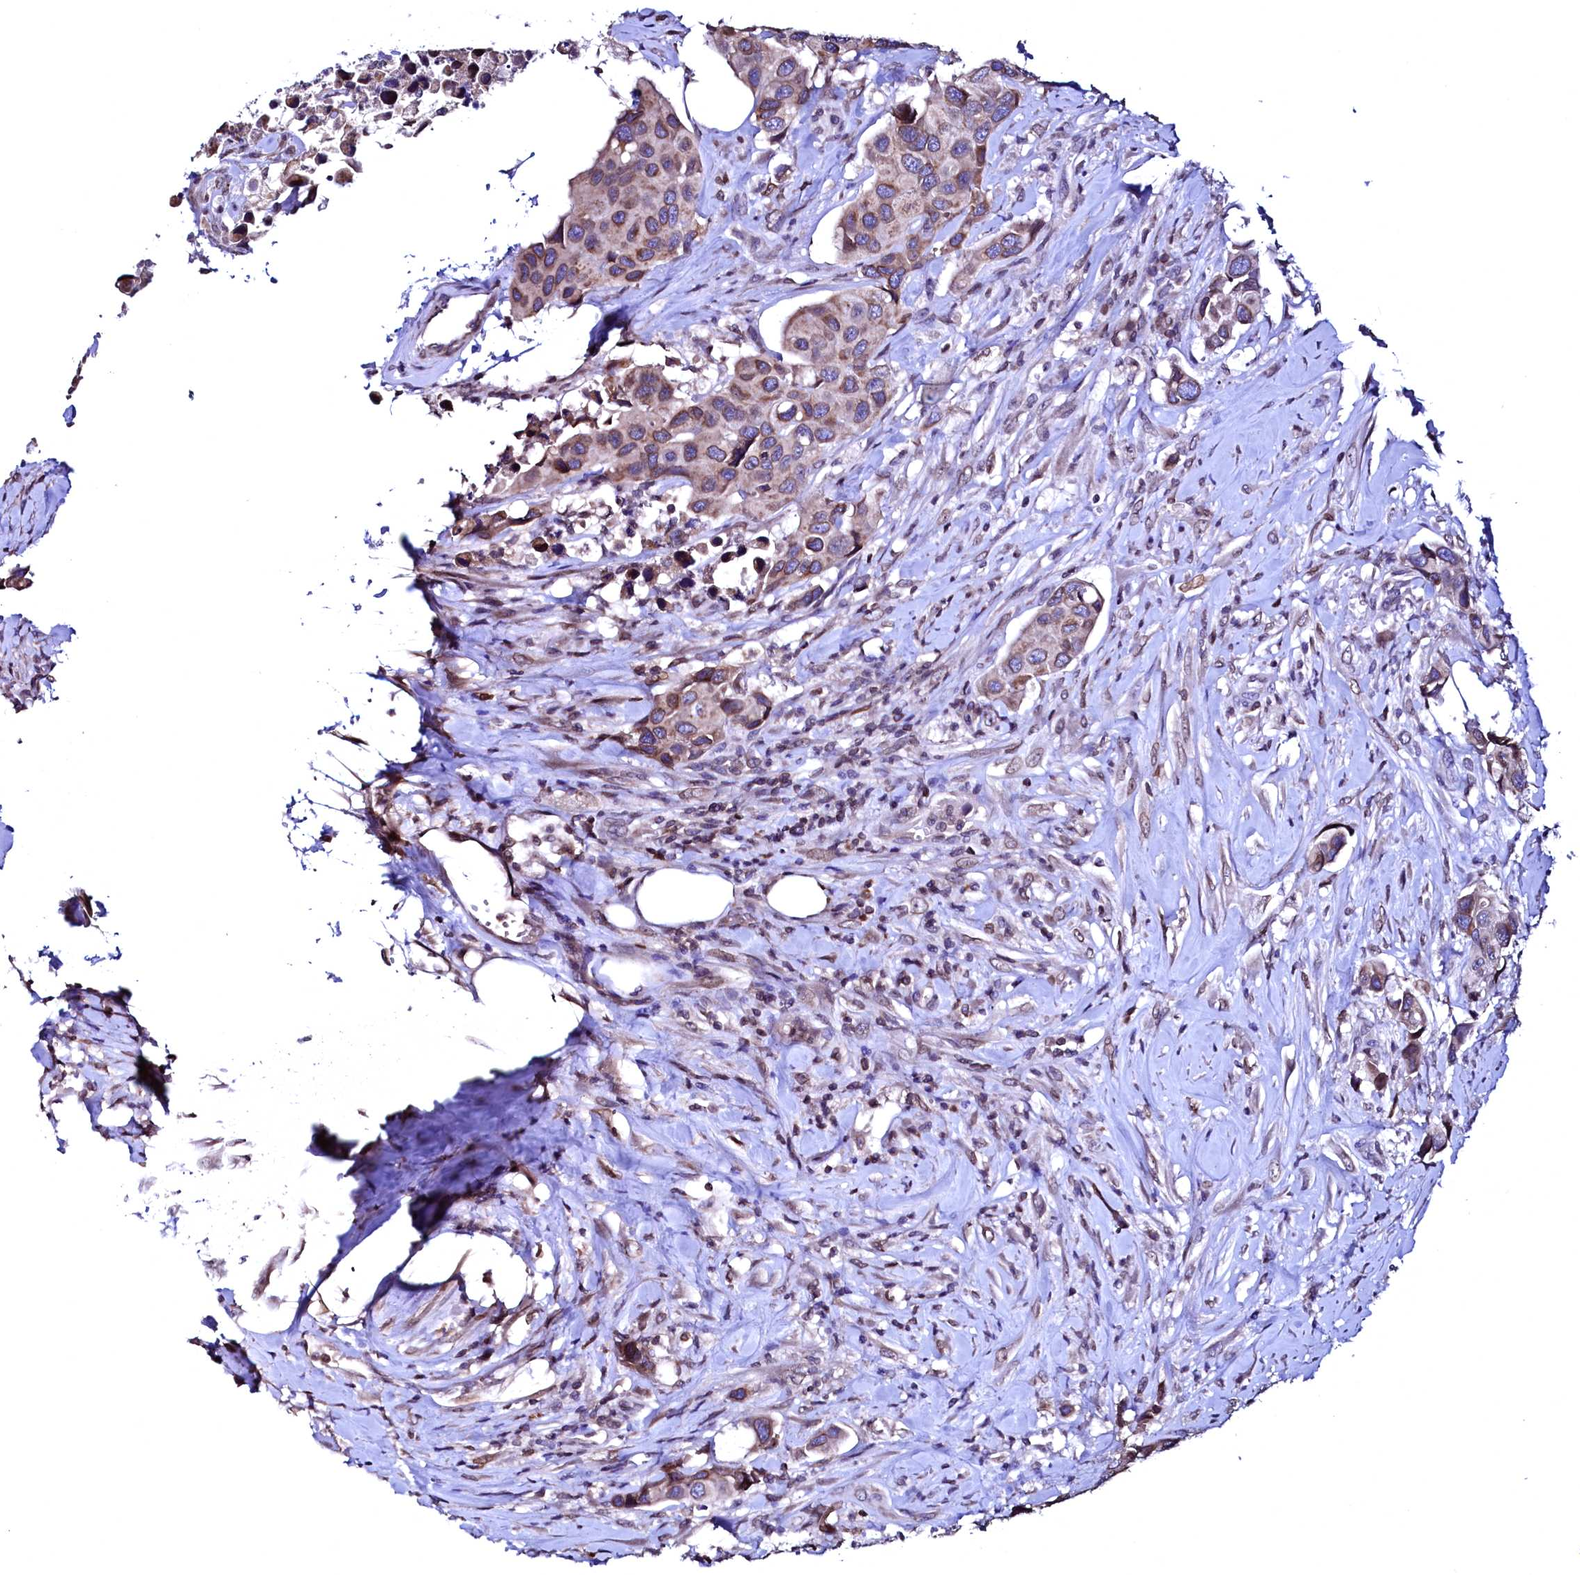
{"staining": {"intensity": "weak", "quantity": ">75%", "location": "cytoplasmic/membranous"}, "tissue": "urothelial cancer", "cell_type": "Tumor cells", "image_type": "cancer", "snomed": [{"axis": "morphology", "description": "Urothelial carcinoma, High grade"}, {"axis": "topography", "description": "Urinary bladder"}], "caption": "Weak cytoplasmic/membranous positivity is appreciated in about >75% of tumor cells in urothelial cancer. (brown staining indicates protein expression, while blue staining denotes nuclei).", "gene": "HAND1", "patient": {"sex": "male", "age": 74}}